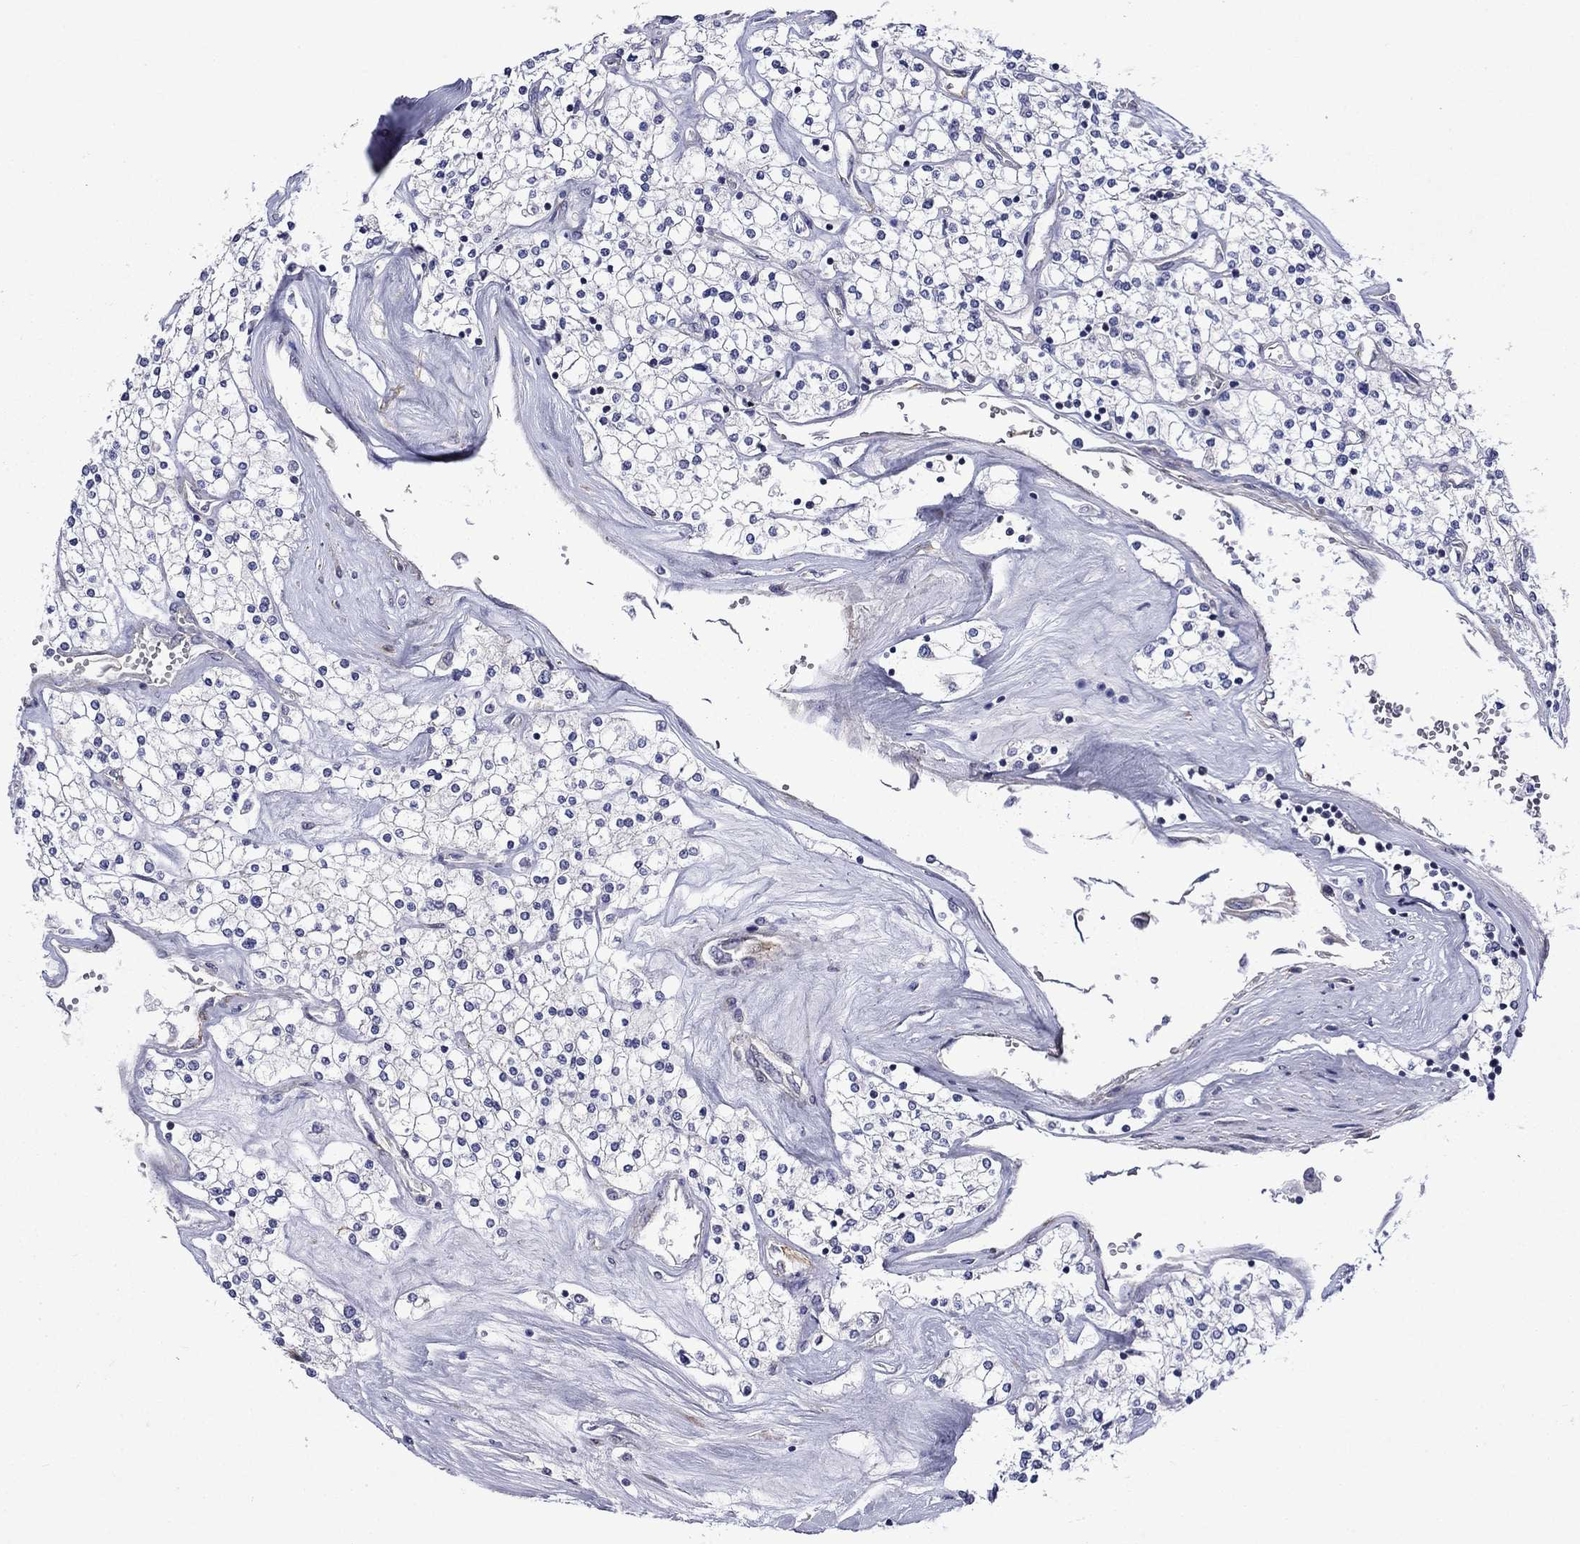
{"staining": {"intensity": "moderate", "quantity": "<25%", "location": "cytoplasmic/membranous"}, "tissue": "renal cancer", "cell_type": "Tumor cells", "image_type": "cancer", "snomed": [{"axis": "morphology", "description": "Adenocarcinoma, NOS"}, {"axis": "topography", "description": "Kidney"}], "caption": "Renal cancer was stained to show a protein in brown. There is low levels of moderate cytoplasmic/membranous staining in approximately <25% of tumor cells. The staining is performed using DAB (3,3'-diaminobenzidine) brown chromogen to label protein expression. The nuclei are counter-stained blue using hematoxylin.", "gene": "LMO7", "patient": {"sex": "male", "age": 80}}